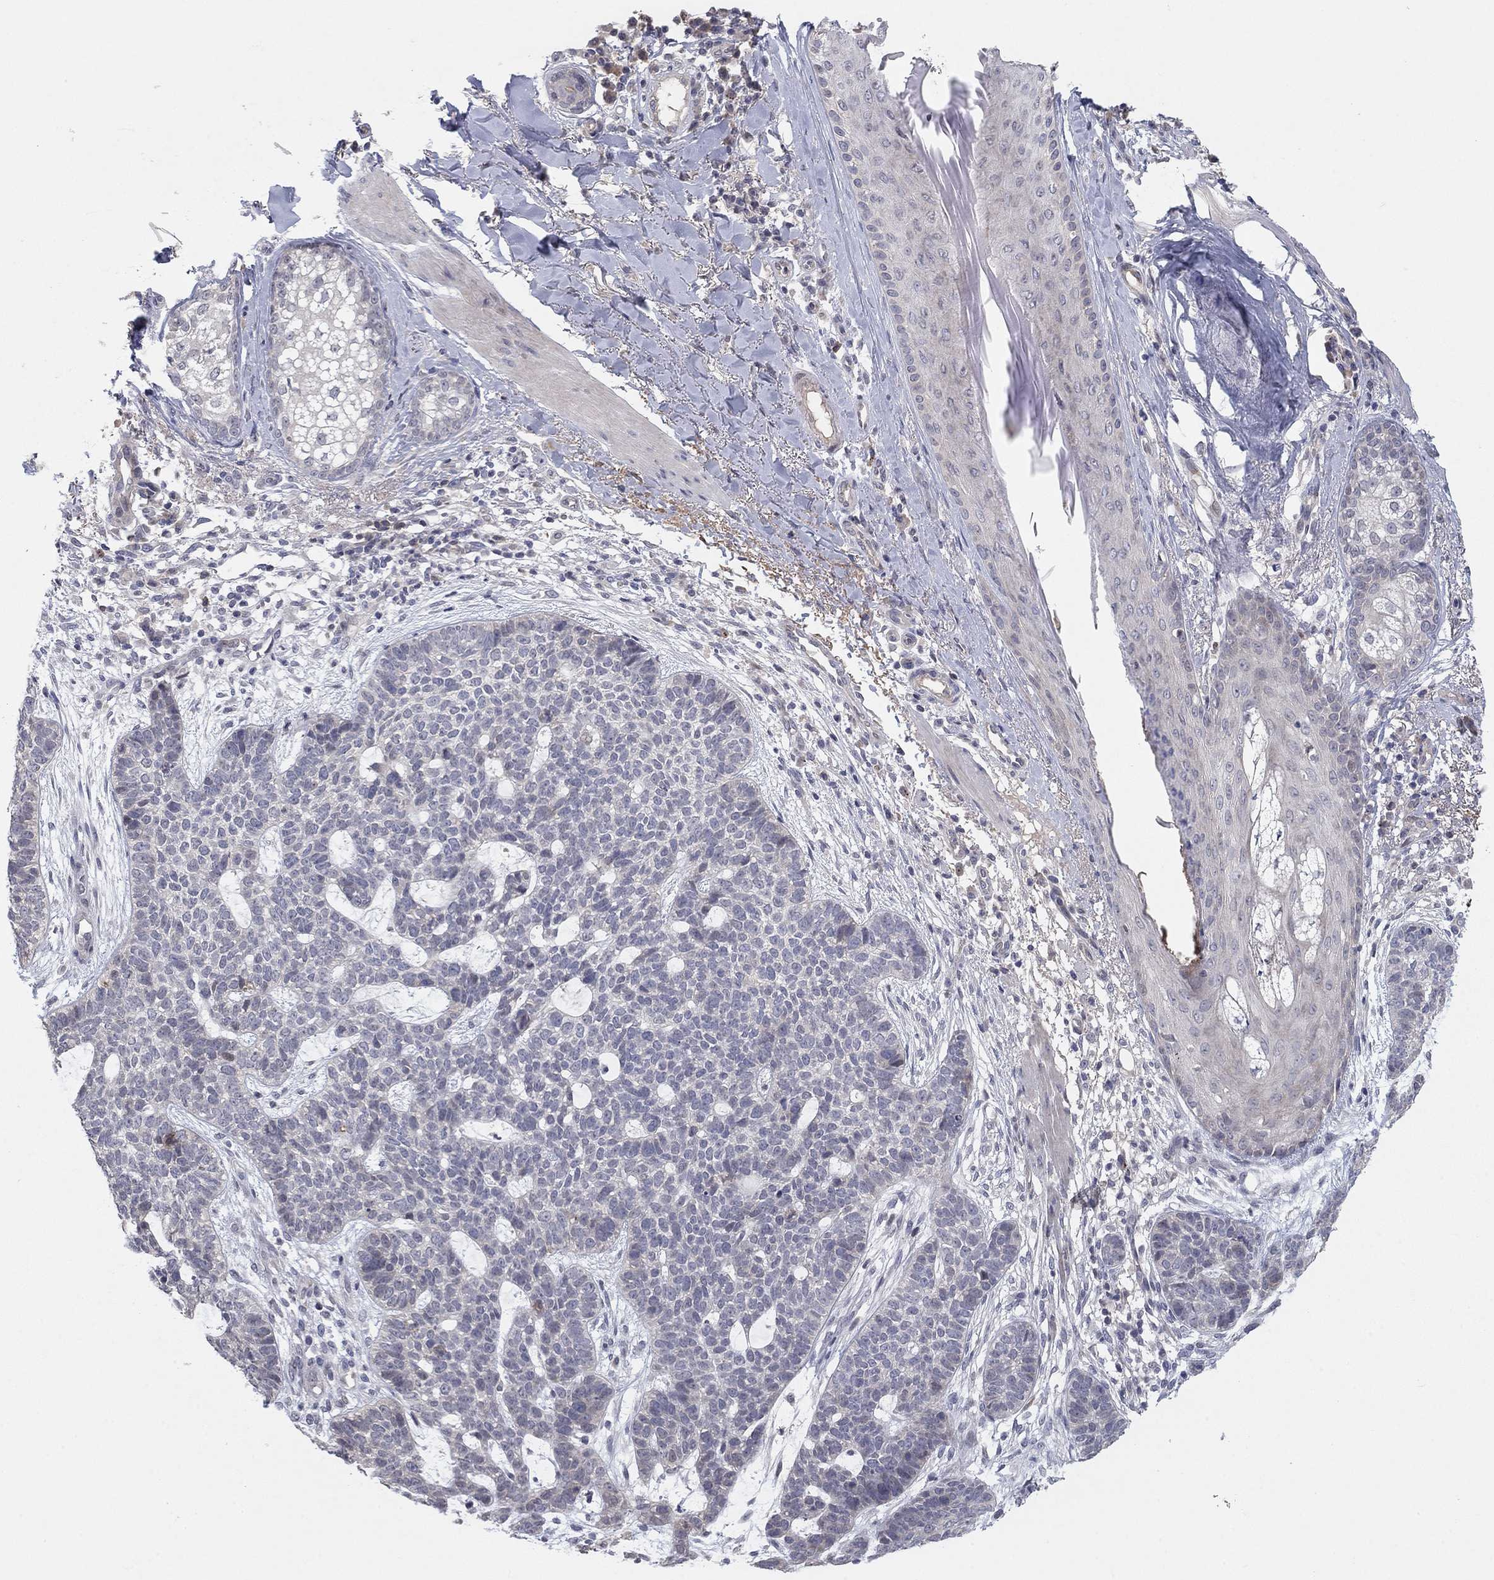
{"staining": {"intensity": "negative", "quantity": "none", "location": "none"}, "tissue": "skin cancer", "cell_type": "Tumor cells", "image_type": "cancer", "snomed": [{"axis": "morphology", "description": "Squamous cell carcinoma, NOS"}, {"axis": "topography", "description": "Skin"}], "caption": "Tumor cells are negative for protein expression in human skin squamous cell carcinoma. Nuclei are stained in blue.", "gene": "AMN1", "patient": {"sex": "male", "age": 88}}